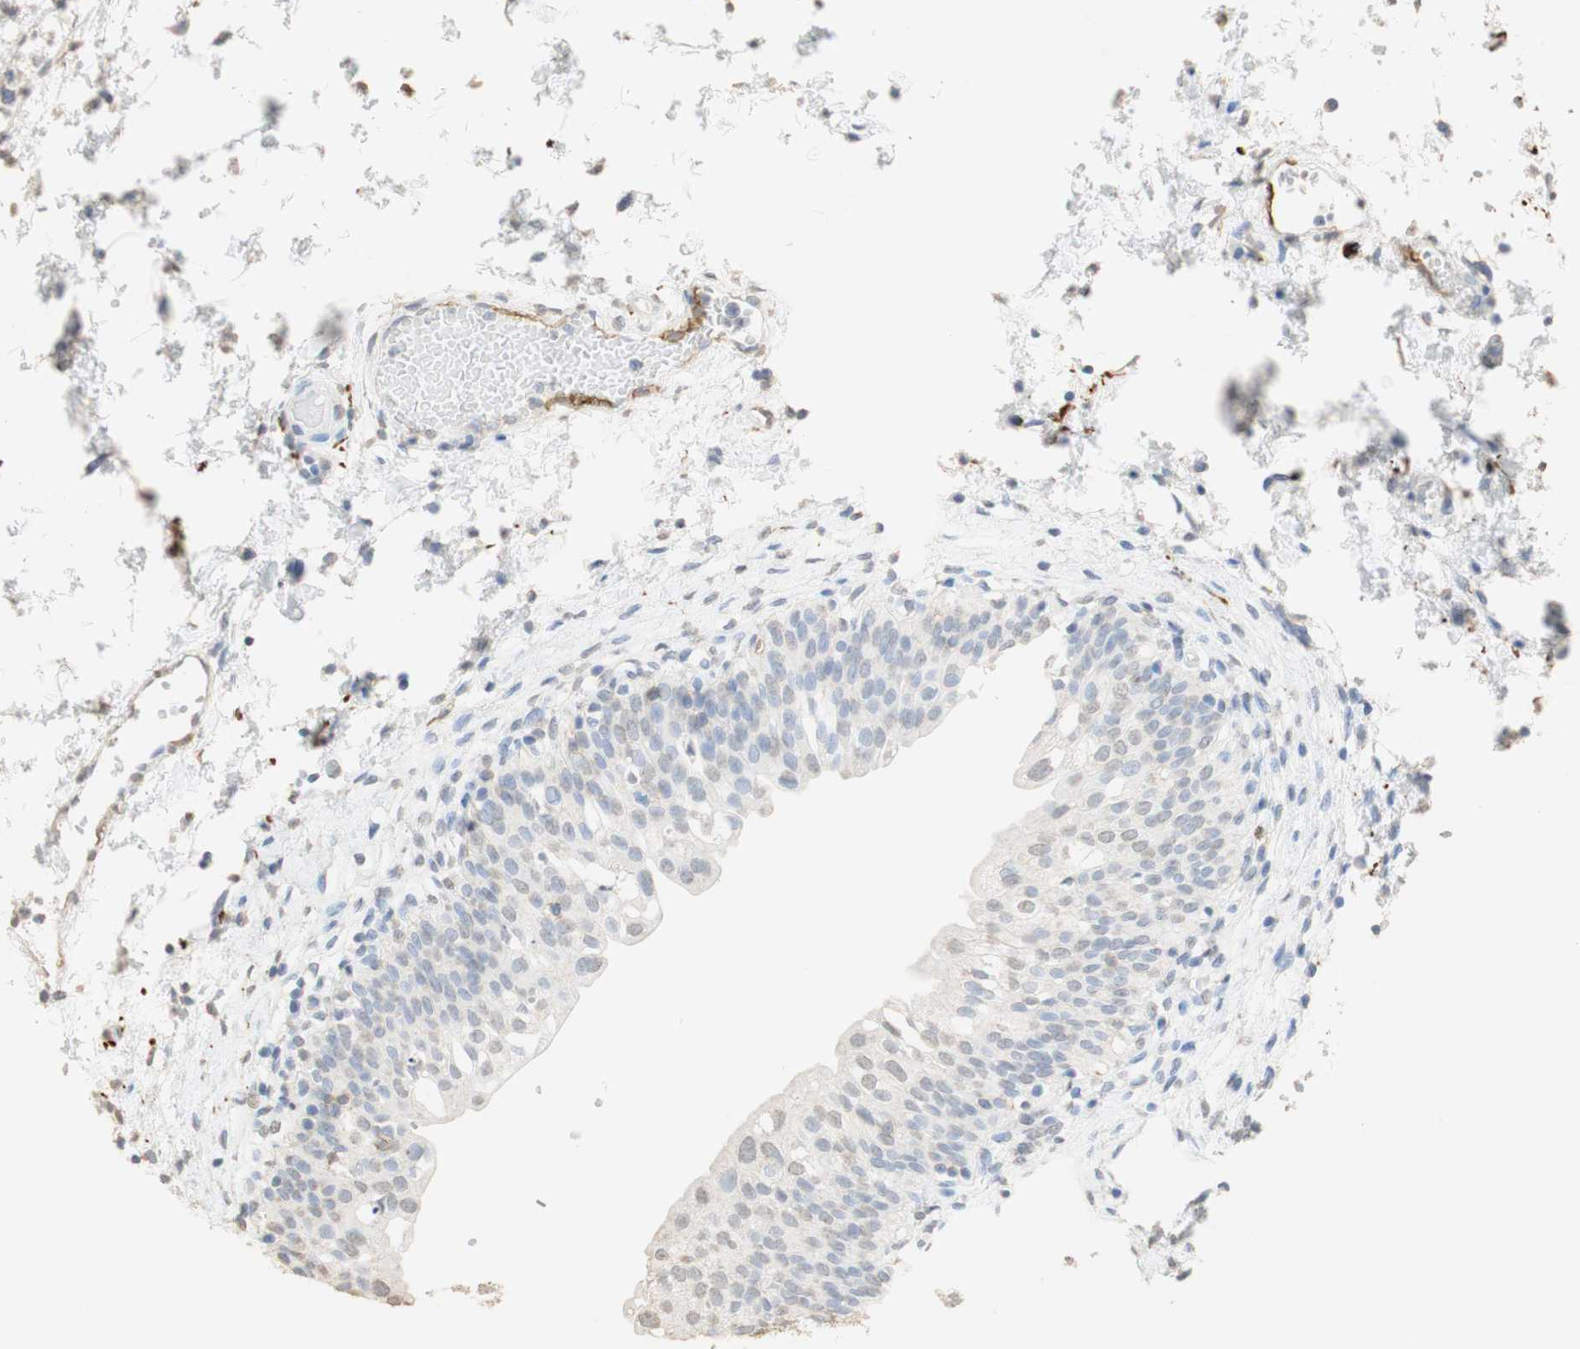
{"staining": {"intensity": "weak", "quantity": "<25%", "location": "cytoplasmic/membranous,nuclear"}, "tissue": "urinary bladder", "cell_type": "Urothelial cells", "image_type": "normal", "snomed": [{"axis": "morphology", "description": "Normal tissue, NOS"}, {"axis": "topography", "description": "Urinary bladder"}], "caption": "There is no significant staining in urothelial cells of urinary bladder. (Immunohistochemistry, brightfield microscopy, high magnification).", "gene": "L1CAM", "patient": {"sex": "male", "age": 55}}